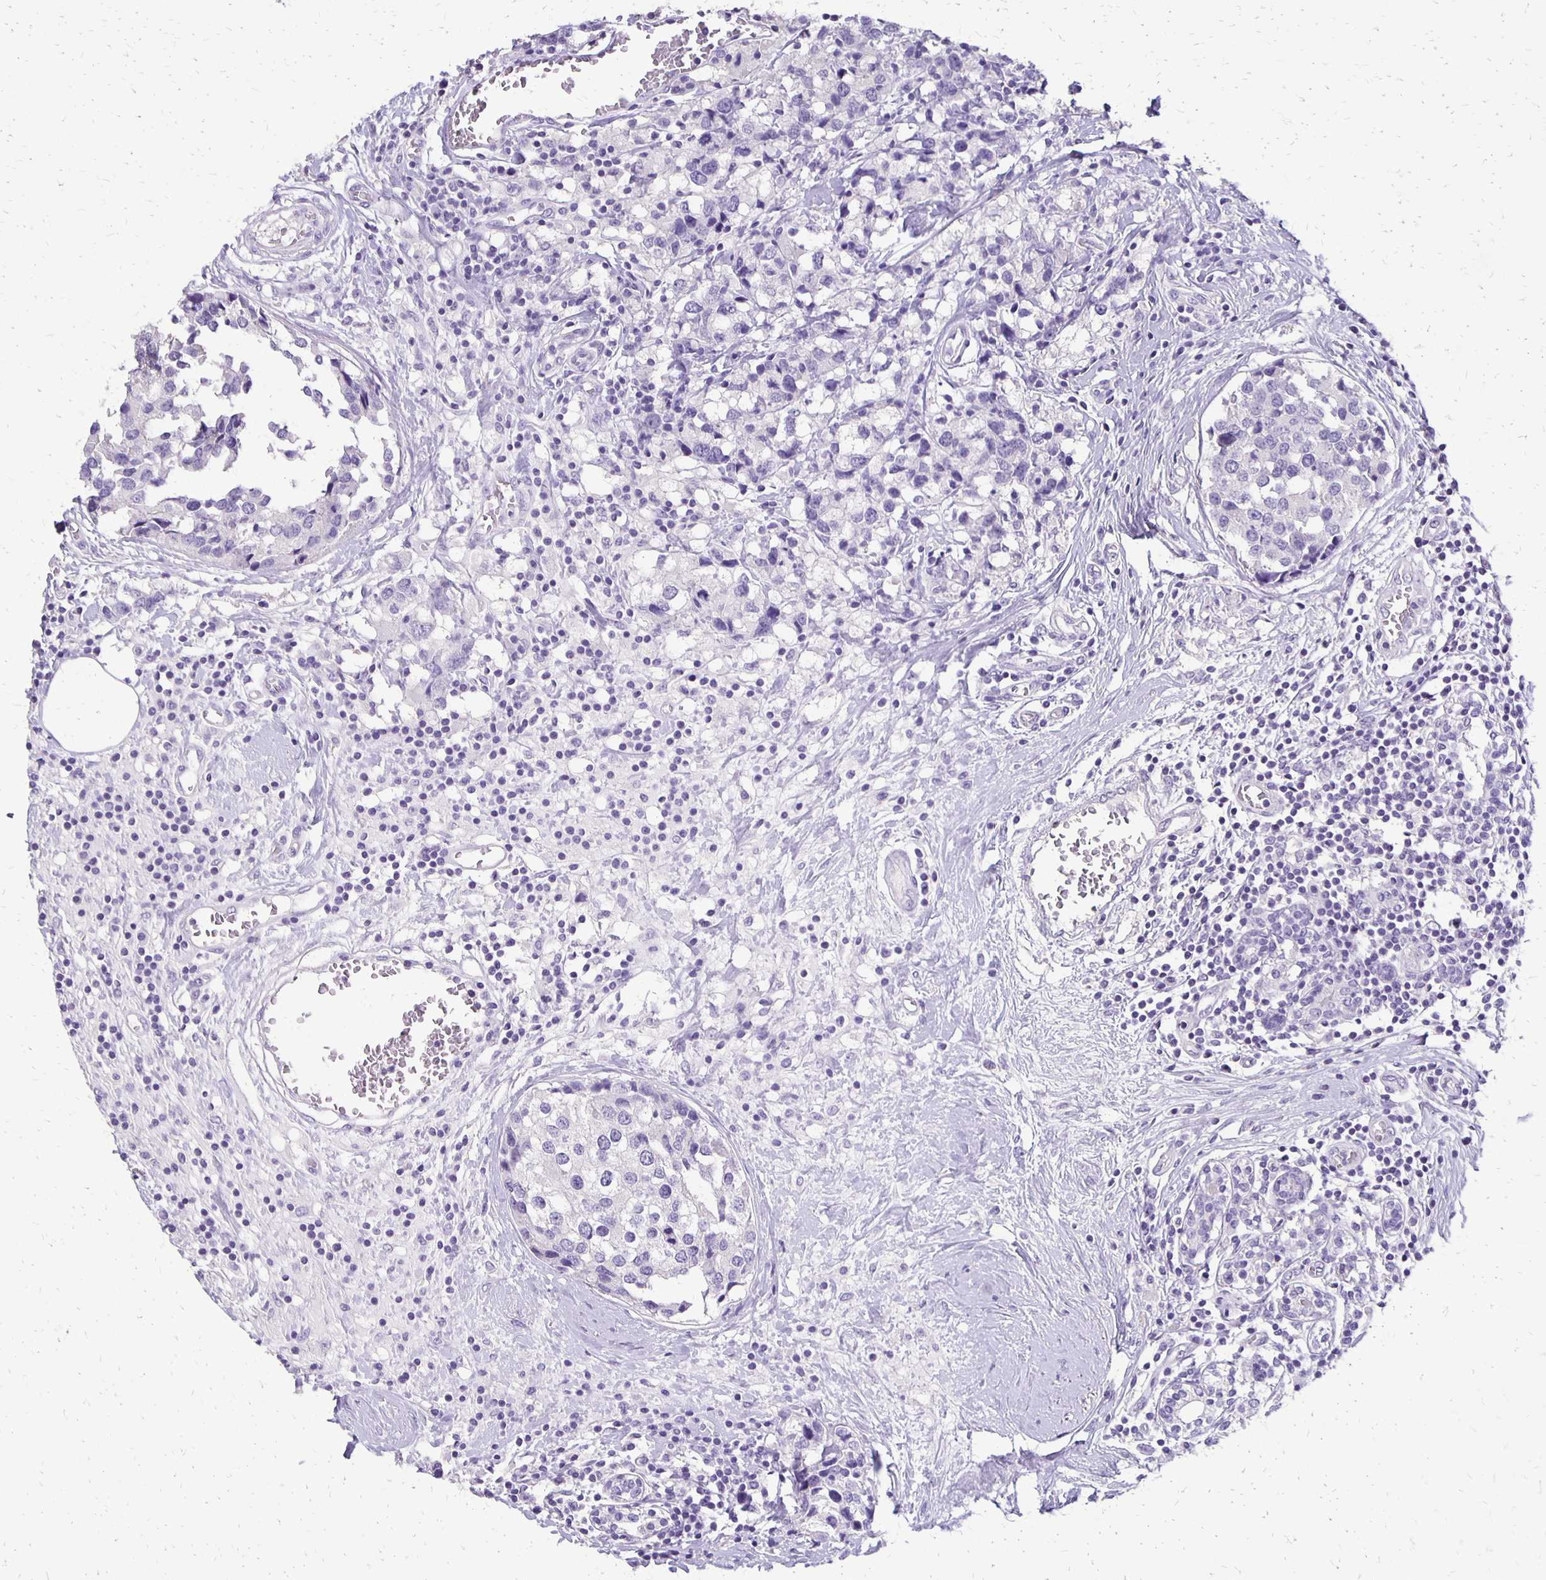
{"staining": {"intensity": "negative", "quantity": "none", "location": "none"}, "tissue": "breast cancer", "cell_type": "Tumor cells", "image_type": "cancer", "snomed": [{"axis": "morphology", "description": "Lobular carcinoma"}, {"axis": "topography", "description": "Breast"}], "caption": "An IHC histopathology image of breast lobular carcinoma is shown. There is no staining in tumor cells of breast lobular carcinoma.", "gene": "ANKRD45", "patient": {"sex": "female", "age": 59}}